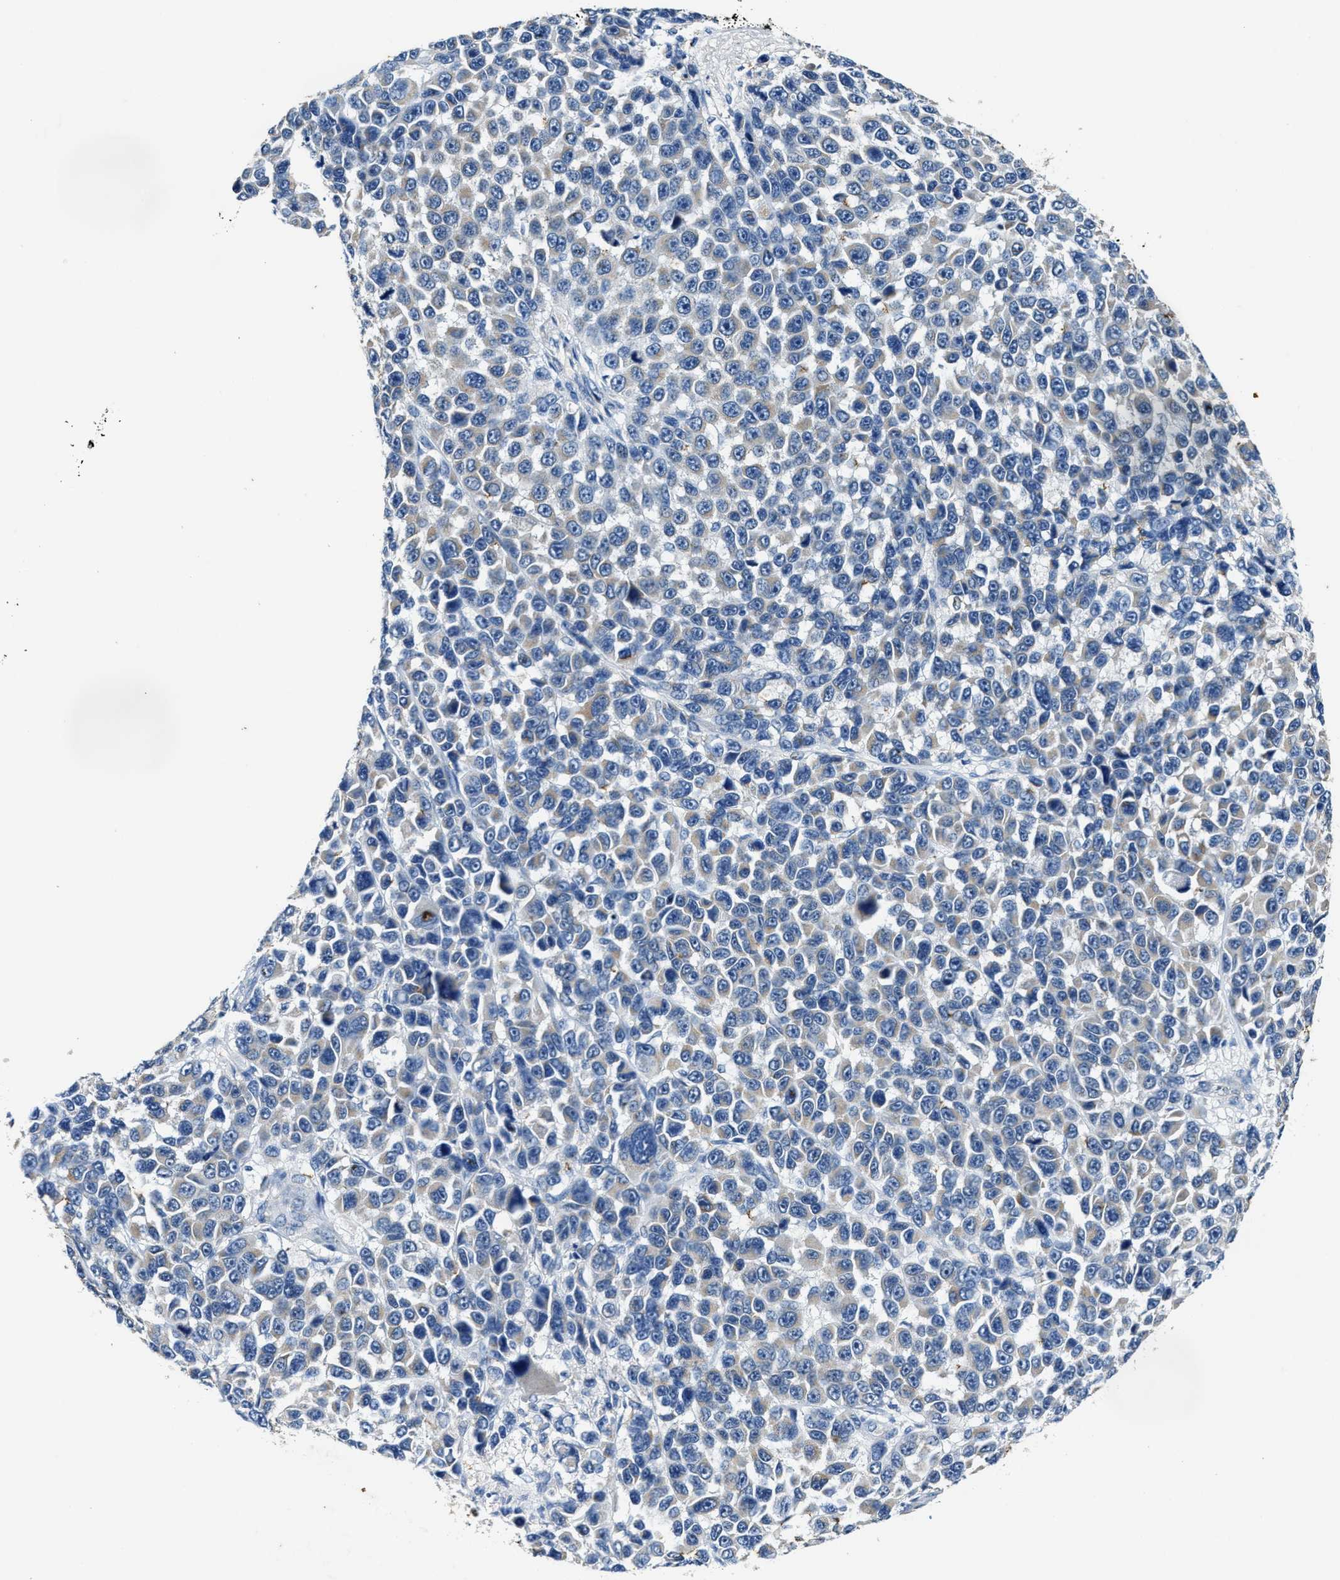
{"staining": {"intensity": "weak", "quantity": "<25%", "location": "cytoplasmic/membranous"}, "tissue": "melanoma", "cell_type": "Tumor cells", "image_type": "cancer", "snomed": [{"axis": "morphology", "description": "Malignant melanoma, NOS"}, {"axis": "topography", "description": "Skin"}], "caption": "Tumor cells show no significant protein expression in malignant melanoma. (Brightfield microscopy of DAB IHC at high magnification).", "gene": "SLC25A25", "patient": {"sex": "male", "age": 53}}